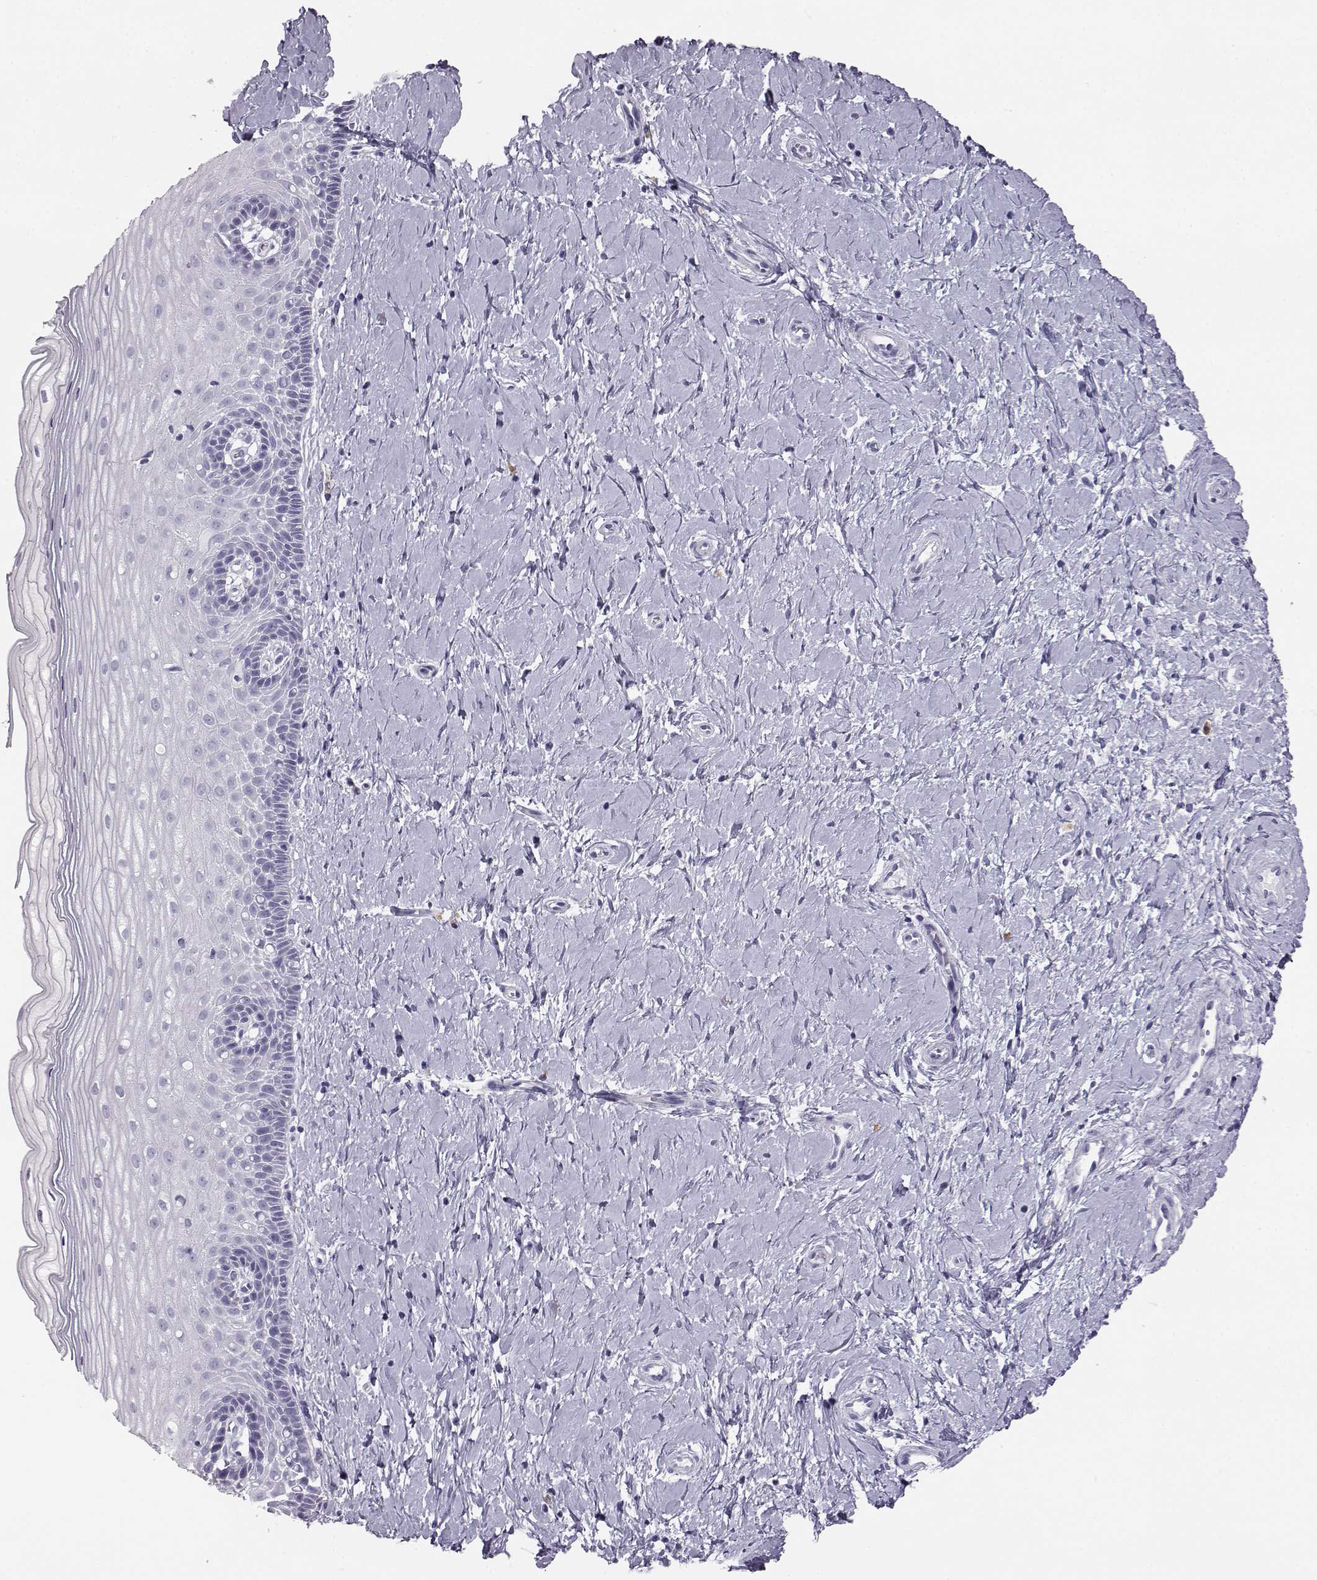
{"staining": {"intensity": "negative", "quantity": "none", "location": "none"}, "tissue": "cervix", "cell_type": "Glandular cells", "image_type": "normal", "snomed": [{"axis": "morphology", "description": "Normal tissue, NOS"}, {"axis": "topography", "description": "Cervix"}], "caption": "Image shows no protein expression in glandular cells of benign cervix. (Stains: DAB immunohistochemistry (IHC) with hematoxylin counter stain, Microscopy: brightfield microscopy at high magnification).", "gene": "ITLN1", "patient": {"sex": "female", "age": 37}}